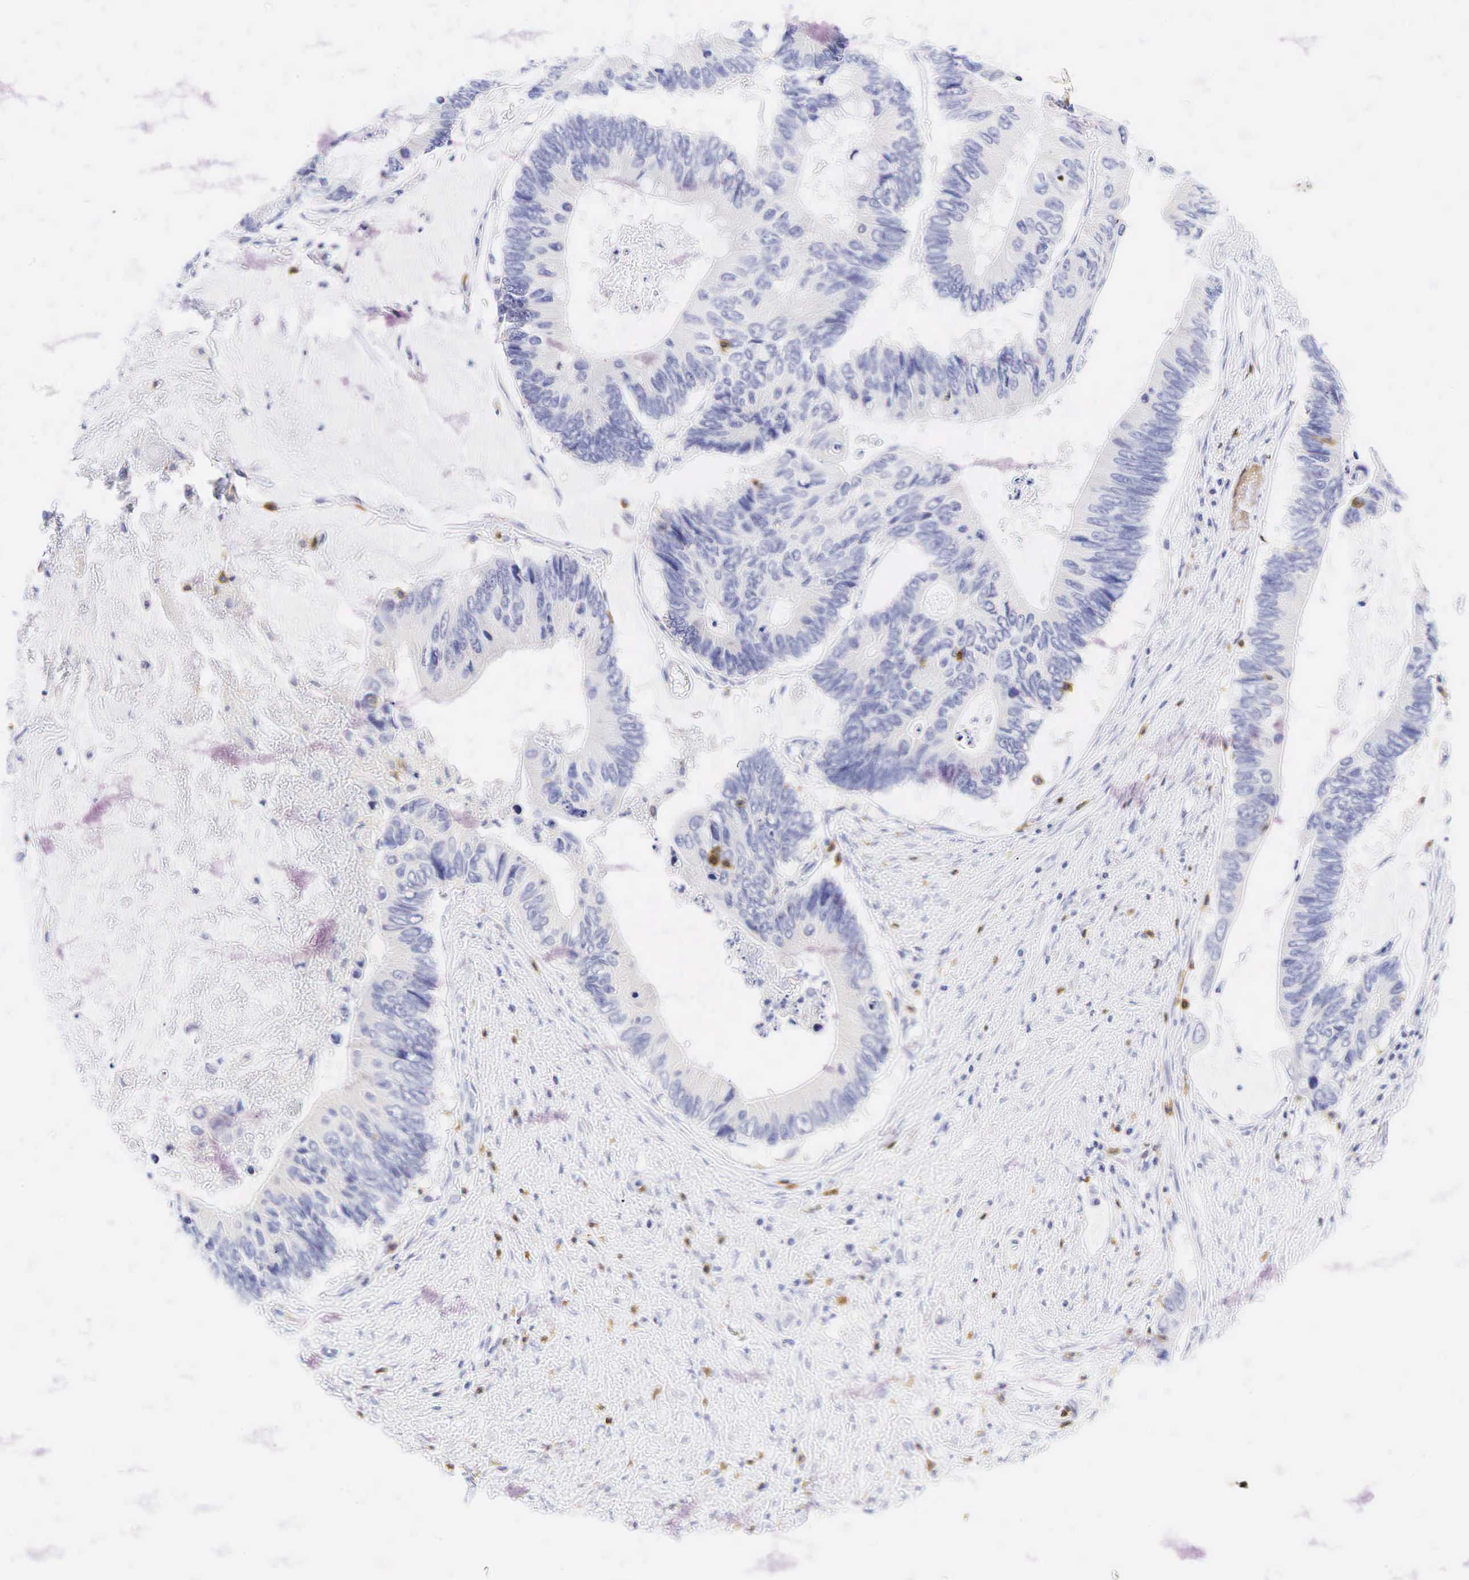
{"staining": {"intensity": "negative", "quantity": "none", "location": "none"}, "tissue": "colorectal cancer", "cell_type": "Tumor cells", "image_type": "cancer", "snomed": [{"axis": "morphology", "description": "Adenocarcinoma, NOS"}, {"axis": "topography", "description": "Colon"}], "caption": "The photomicrograph demonstrates no staining of tumor cells in adenocarcinoma (colorectal).", "gene": "CD3E", "patient": {"sex": "male", "age": 65}}